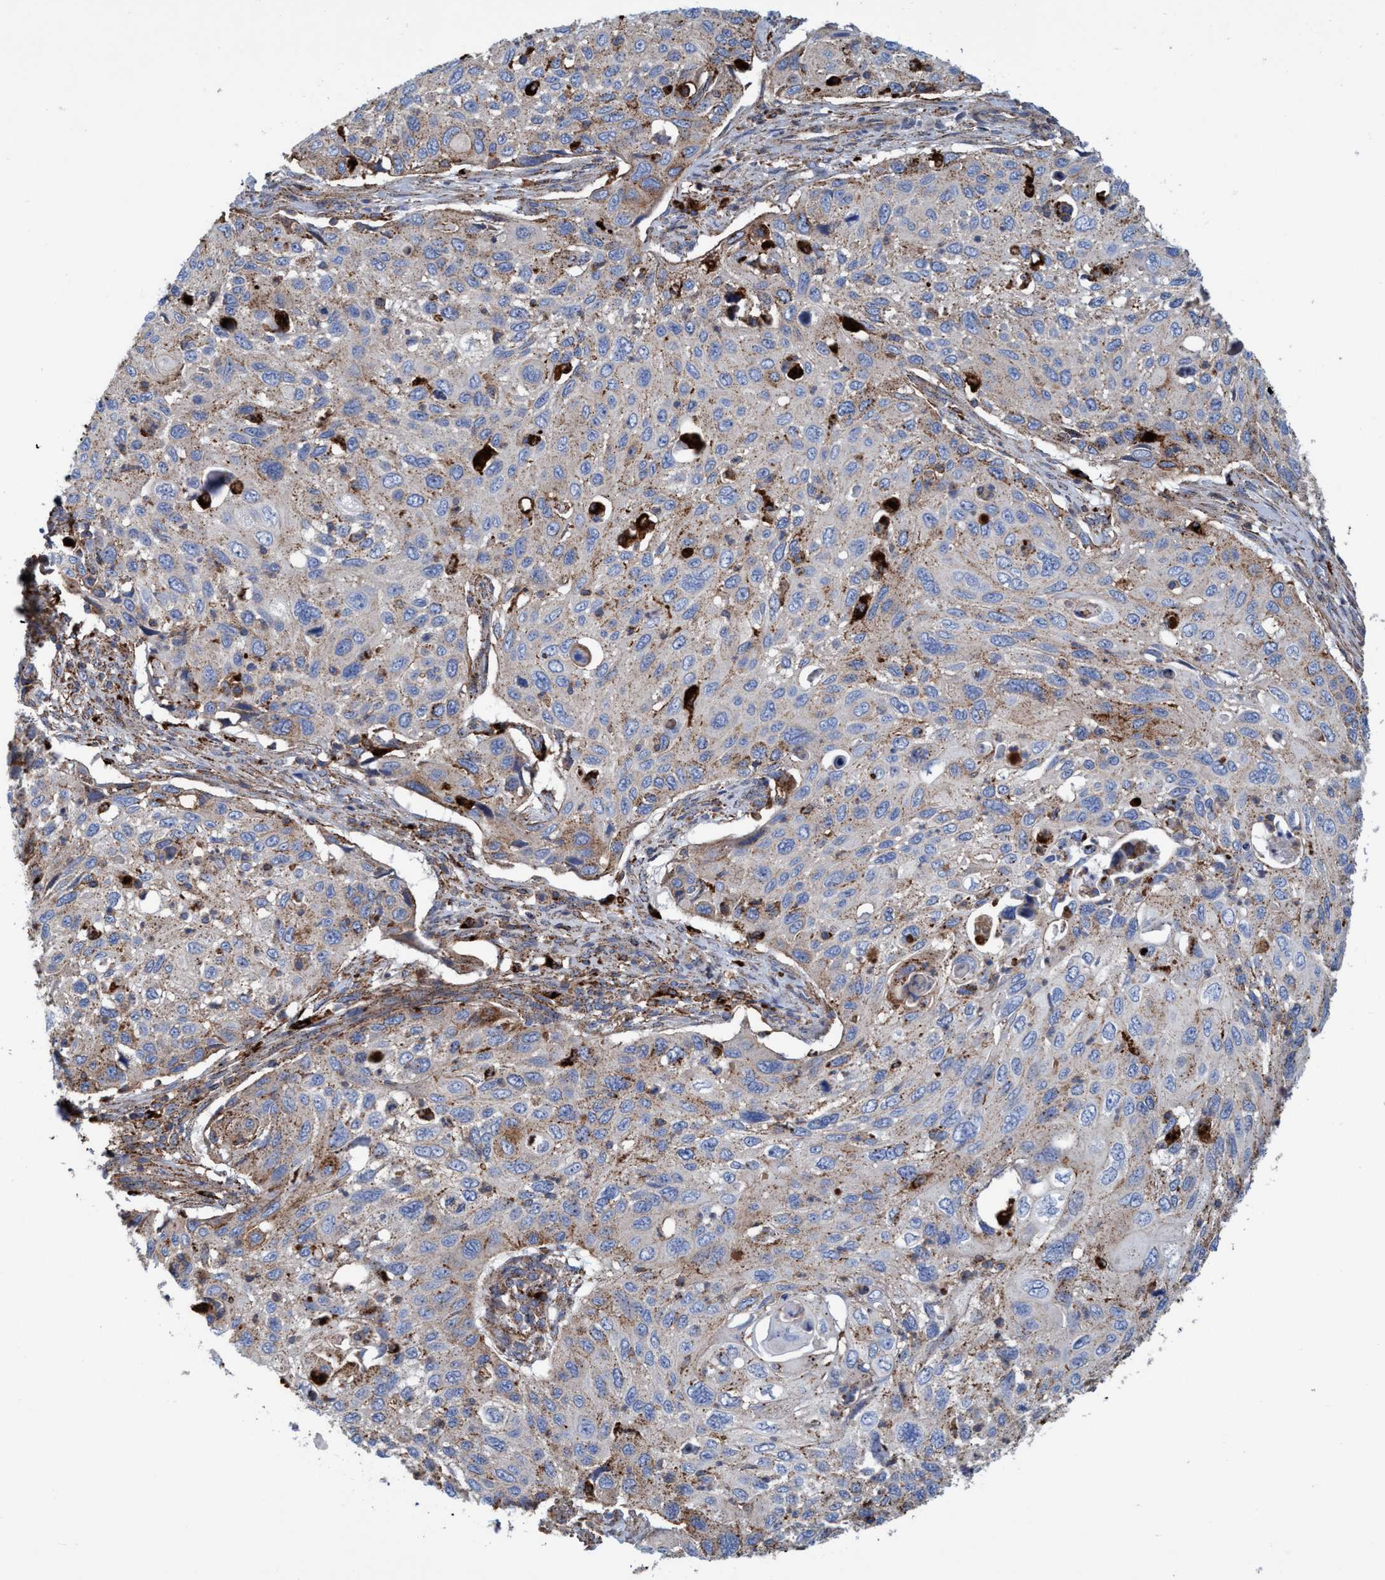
{"staining": {"intensity": "moderate", "quantity": "<25%", "location": "cytoplasmic/membranous"}, "tissue": "cervical cancer", "cell_type": "Tumor cells", "image_type": "cancer", "snomed": [{"axis": "morphology", "description": "Squamous cell carcinoma, NOS"}, {"axis": "topography", "description": "Cervix"}], "caption": "This is an image of immunohistochemistry staining of squamous cell carcinoma (cervical), which shows moderate staining in the cytoplasmic/membranous of tumor cells.", "gene": "TRIM65", "patient": {"sex": "female", "age": 70}}